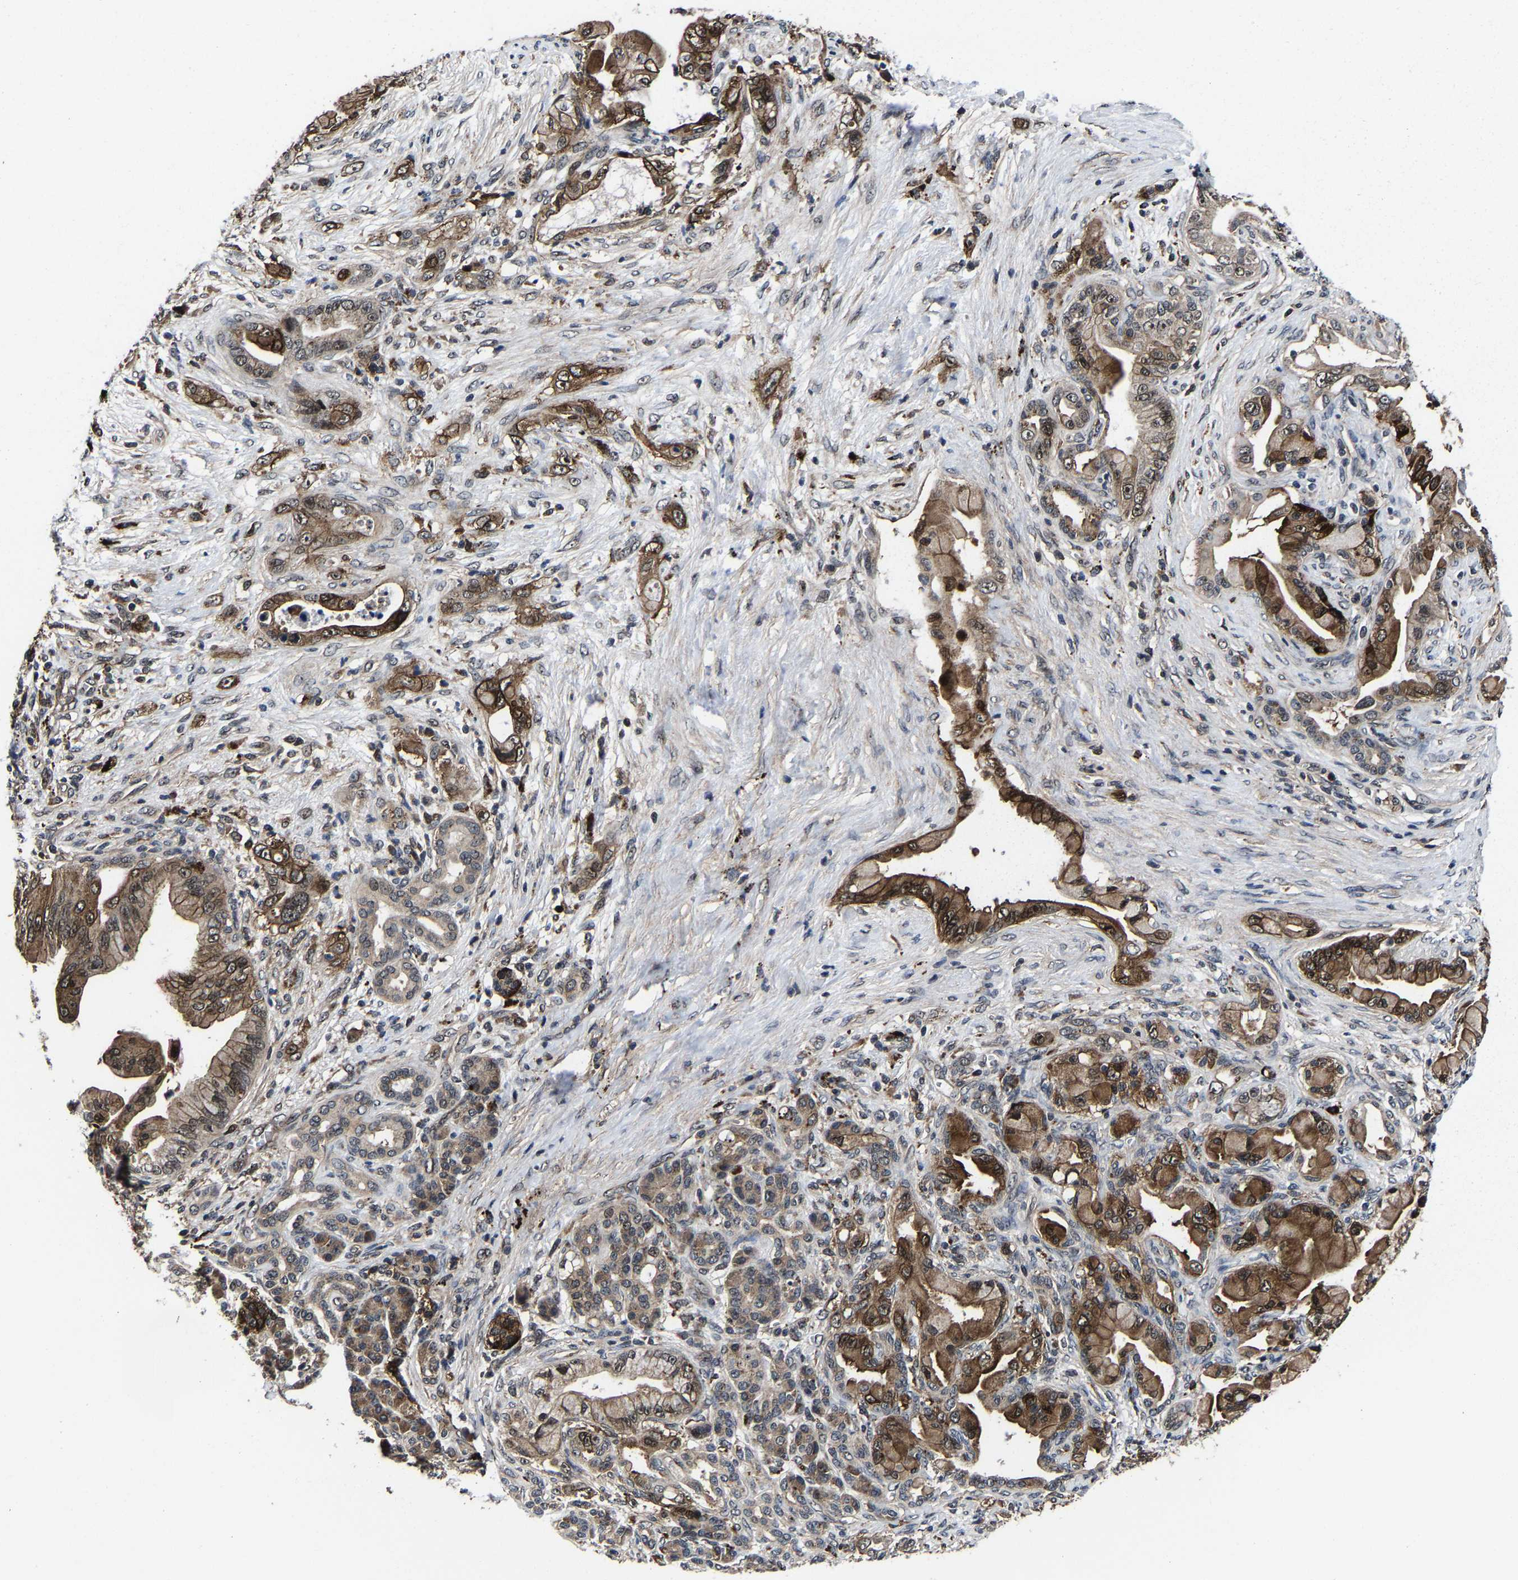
{"staining": {"intensity": "moderate", "quantity": ">75%", "location": "cytoplasmic/membranous"}, "tissue": "pancreatic cancer", "cell_type": "Tumor cells", "image_type": "cancer", "snomed": [{"axis": "morphology", "description": "Adenocarcinoma, NOS"}, {"axis": "topography", "description": "Pancreas"}], "caption": "Tumor cells demonstrate medium levels of moderate cytoplasmic/membranous expression in about >75% of cells in human adenocarcinoma (pancreatic).", "gene": "ZCCHC7", "patient": {"sex": "male", "age": 59}}